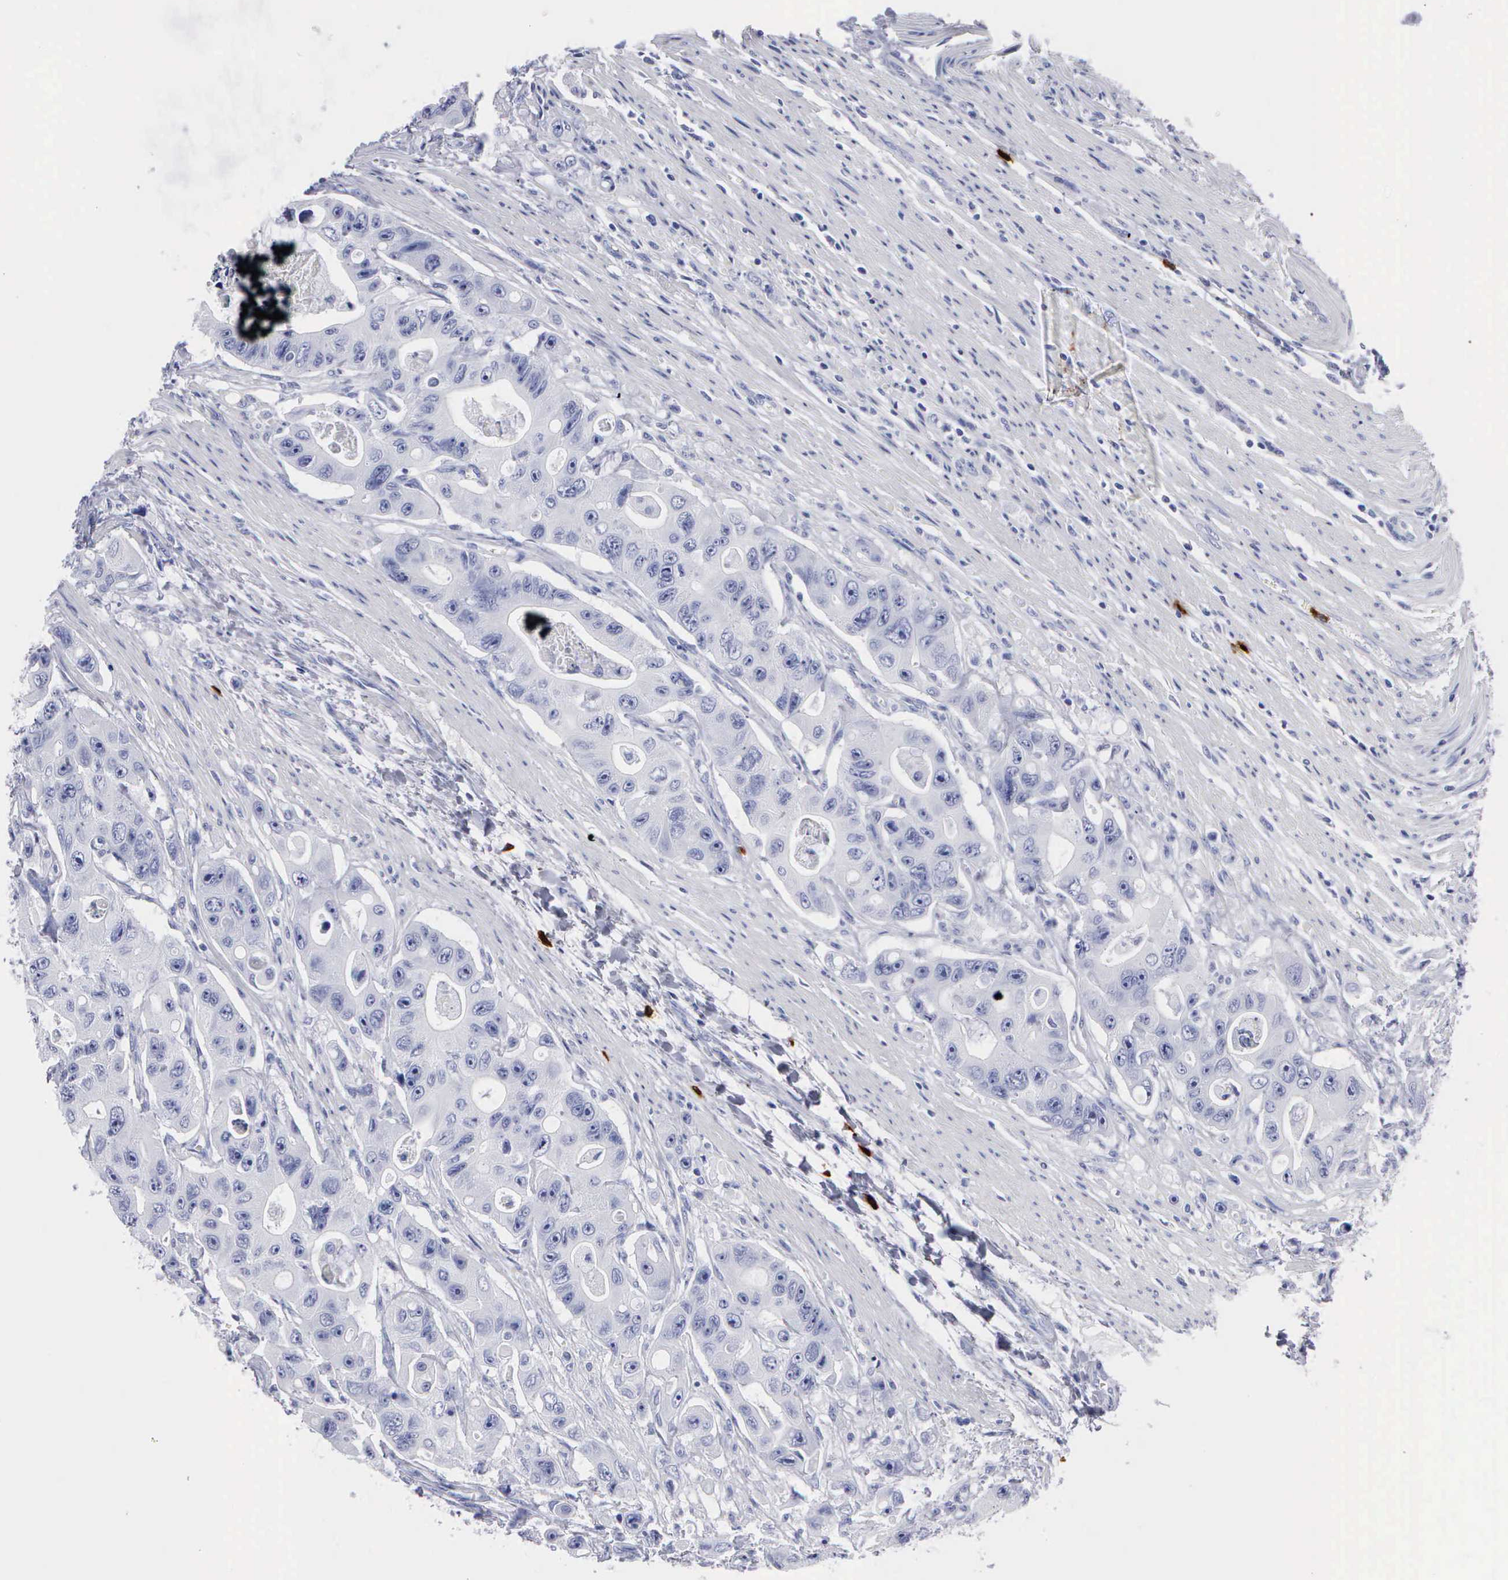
{"staining": {"intensity": "negative", "quantity": "none", "location": "none"}, "tissue": "colorectal cancer", "cell_type": "Tumor cells", "image_type": "cancer", "snomed": [{"axis": "morphology", "description": "Adenocarcinoma, NOS"}, {"axis": "topography", "description": "Colon"}], "caption": "There is no significant expression in tumor cells of adenocarcinoma (colorectal). (Brightfield microscopy of DAB immunohistochemistry (IHC) at high magnification).", "gene": "CTSG", "patient": {"sex": "female", "age": 46}}